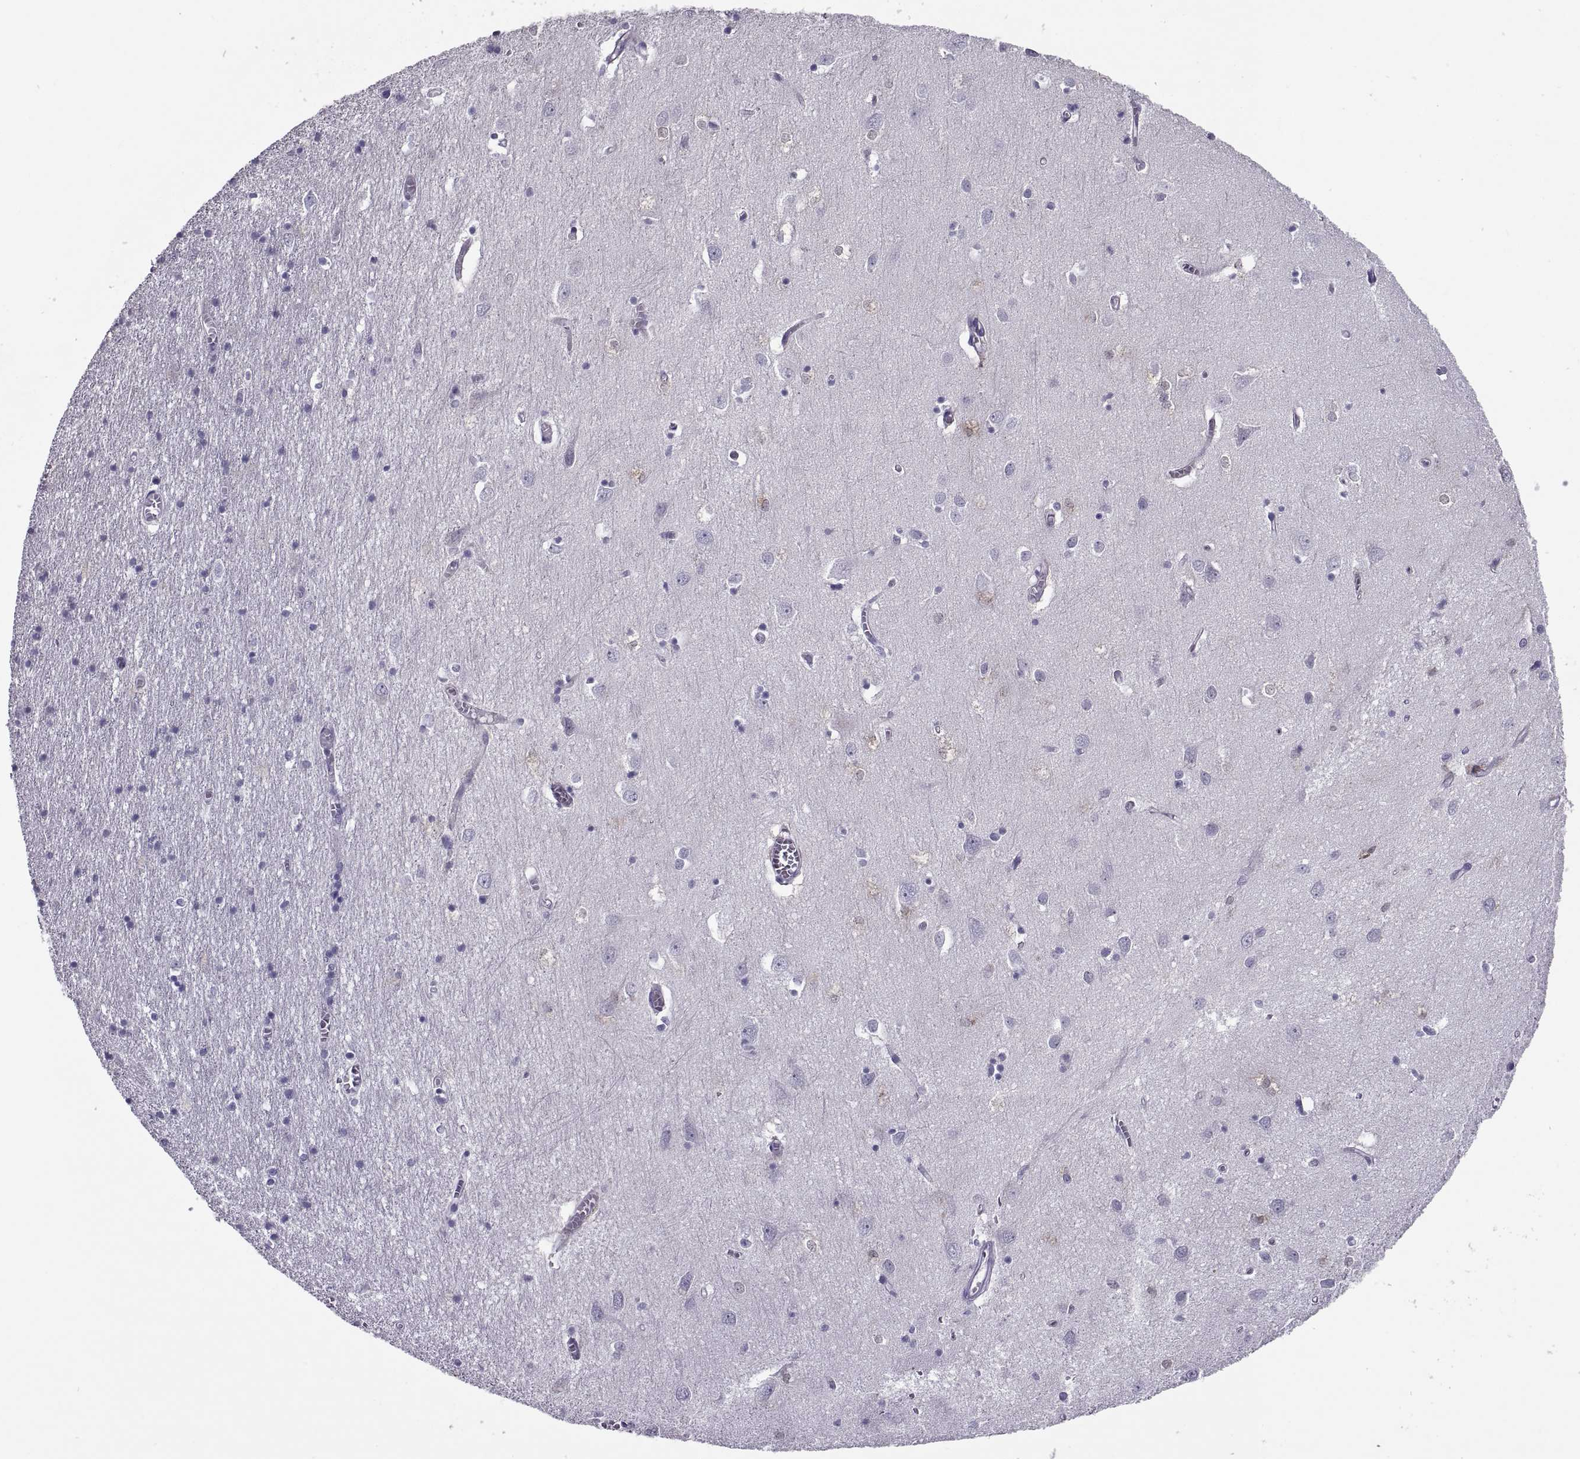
{"staining": {"intensity": "negative", "quantity": "none", "location": "none"}, "tissue": "cerebral cortex", "cell_type": "Endothelial cells", "image_type": "normal", "snomed": [{"axis": "morphology", "description": "Normal tissue, NOS"}, {"axis": "topography", "description": "Cerebral cortex"}], "caption": "This is an immunohistochemistry (IHC) histopathology image of unremarkable cerebral cortex. There is no positivity in endothelial cells.", "gene": "RLBP1", "patient": {"sex": "male", "age": 70}}